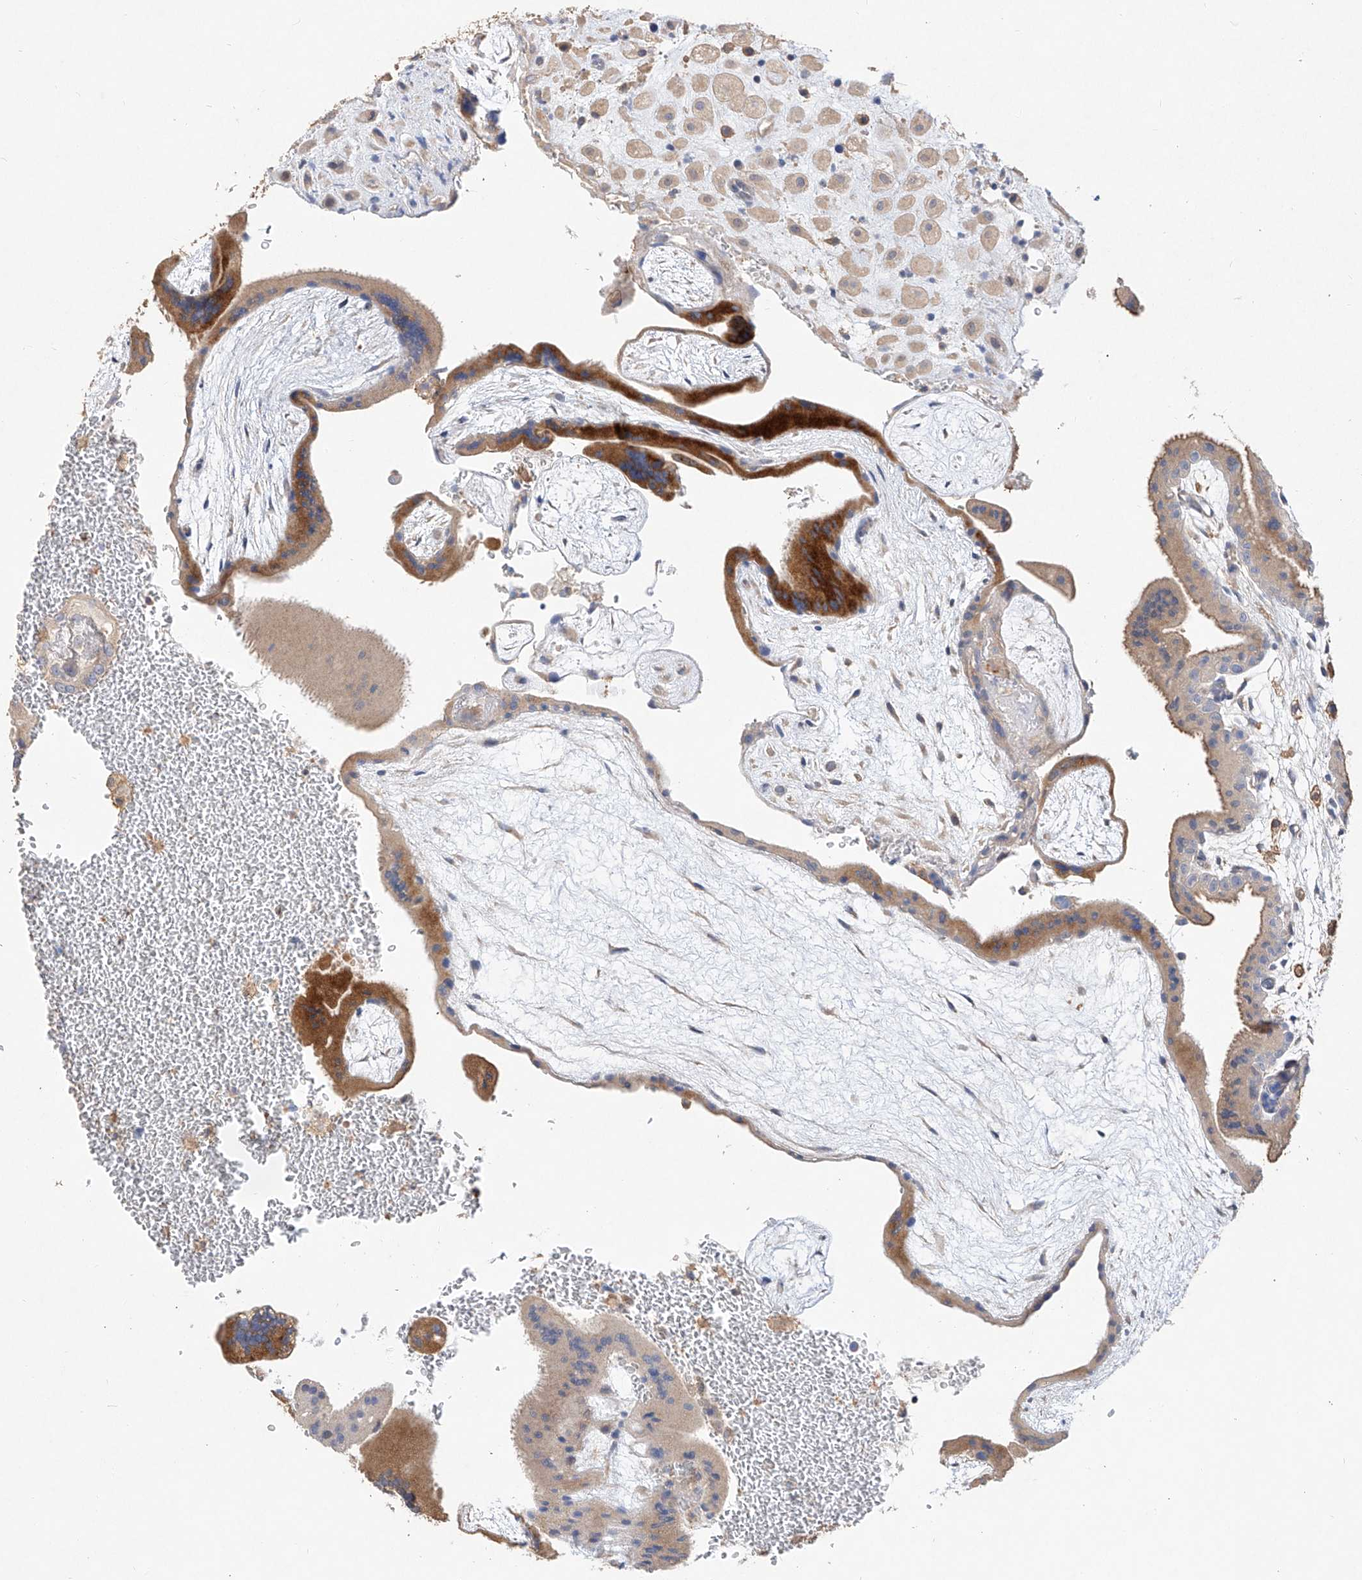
{"staining": {"intensity": "negative", "quantity": "none", "location": "none"}, "tissue": "placenta", "cell_type": "Decidual cells", "image_type": "normal", "snomed": [{"axis": "morphology", "description": "Normal tissue, NOS"}, {"axis": "topography", "description": "Placenta"}], "caption": "Immunohistochemistry (IHC) image of normal placenta stained for a protein (brown), which exhibits no staining in decidual cells.", "gene": "AMD1", "patient": {"sex": "female", "age": 35}}